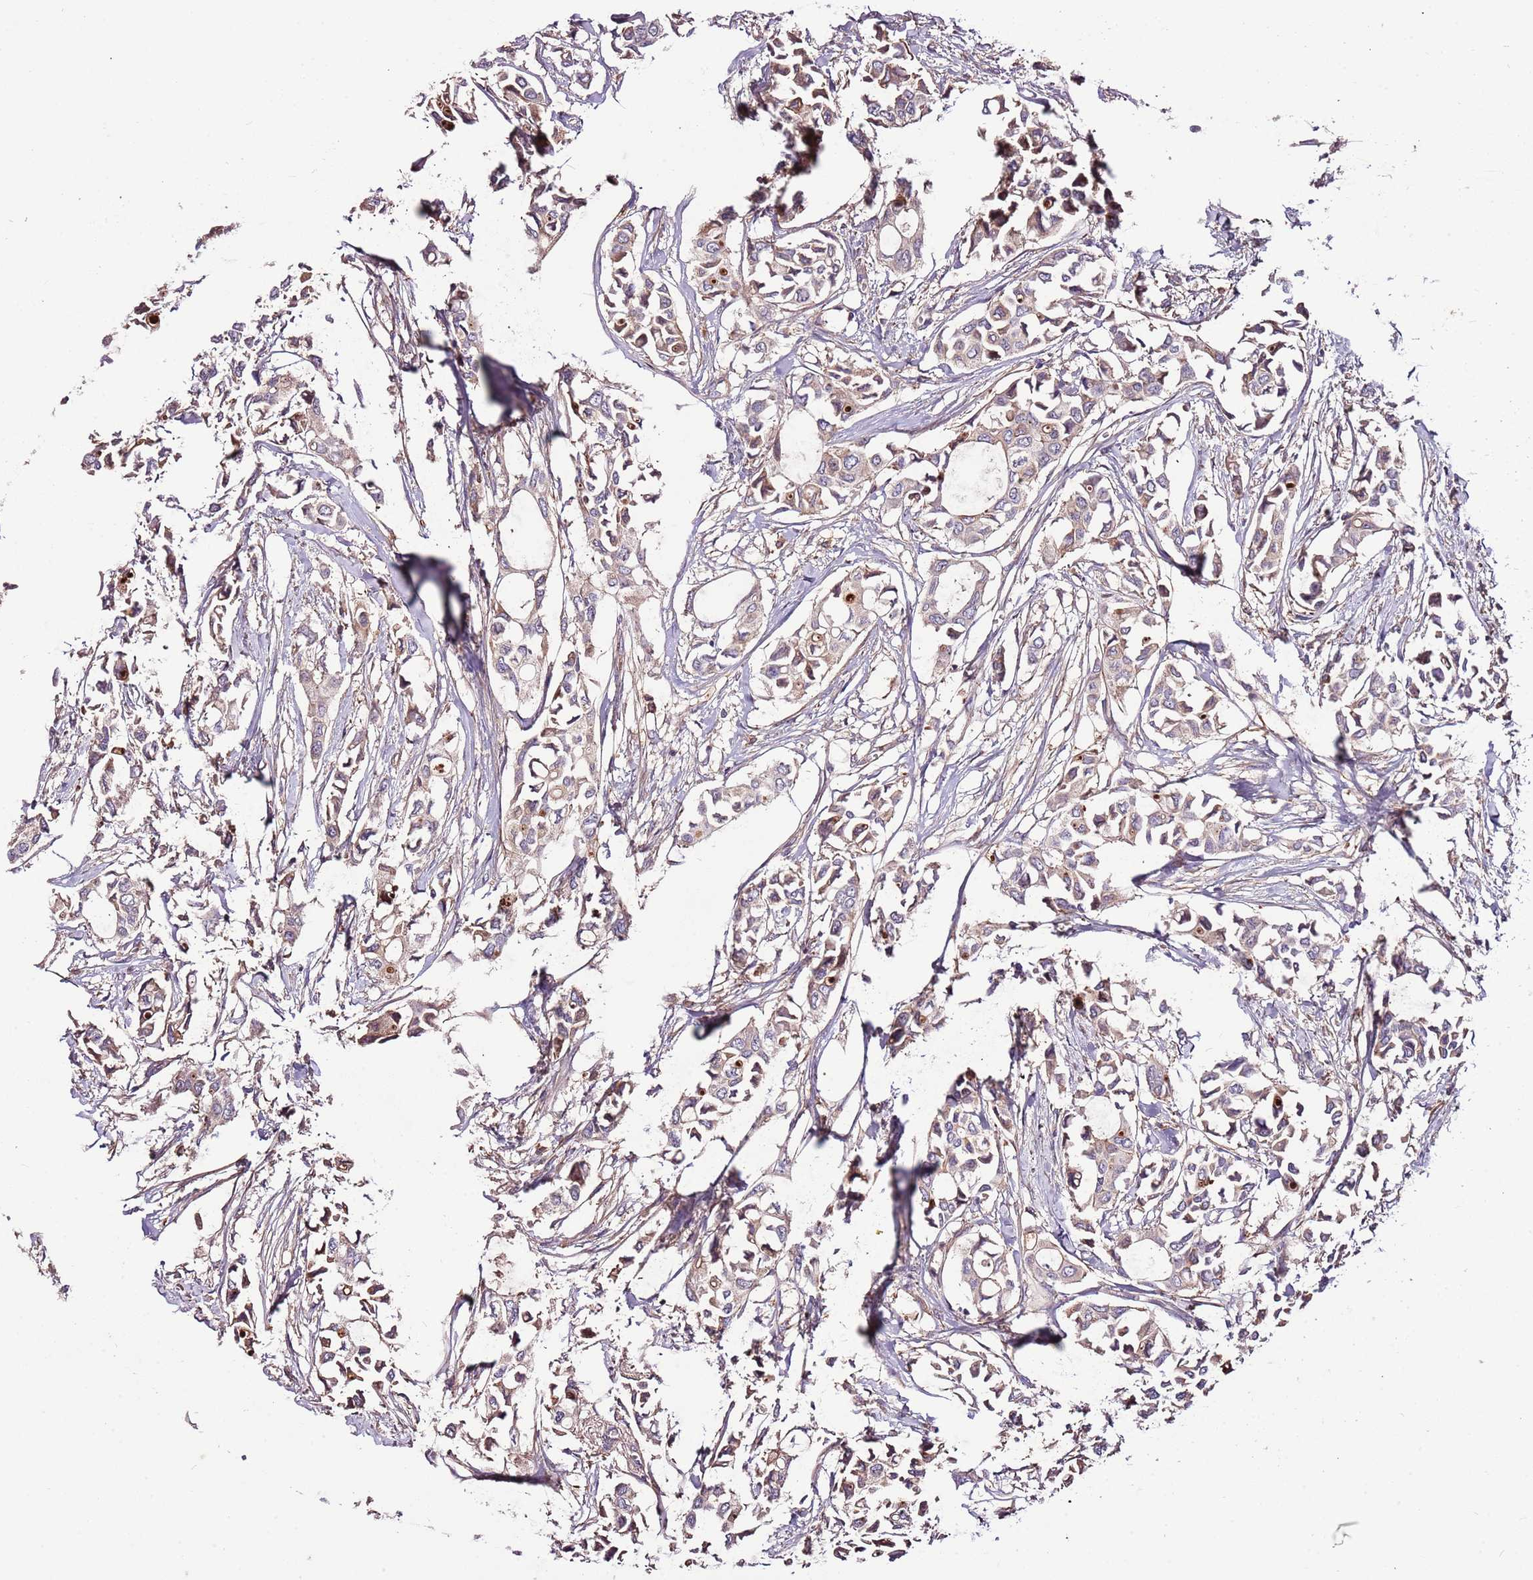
{"staining": {"intensity": "weak", "quantity": "25%-75%", "location": "cytoplasmic/membranous"}, "tissue": "breast cancer", "cell_type": "Tumor cells", "image_type": "cancer", "snomed": [{"axis": "morphology", "description": "Duct carcinoma"}, {"axis": "topography", "description": "Breast"}], "caption": "A high-resolution micrograph shows immunohistochemistry (IHC) staining of breast cancer, which shows weak cytoplasmic/membranous expression in about 25%-75% of tumor cells.", "gene": "DENR", "patient": {"sex": "female", "age": 41}}